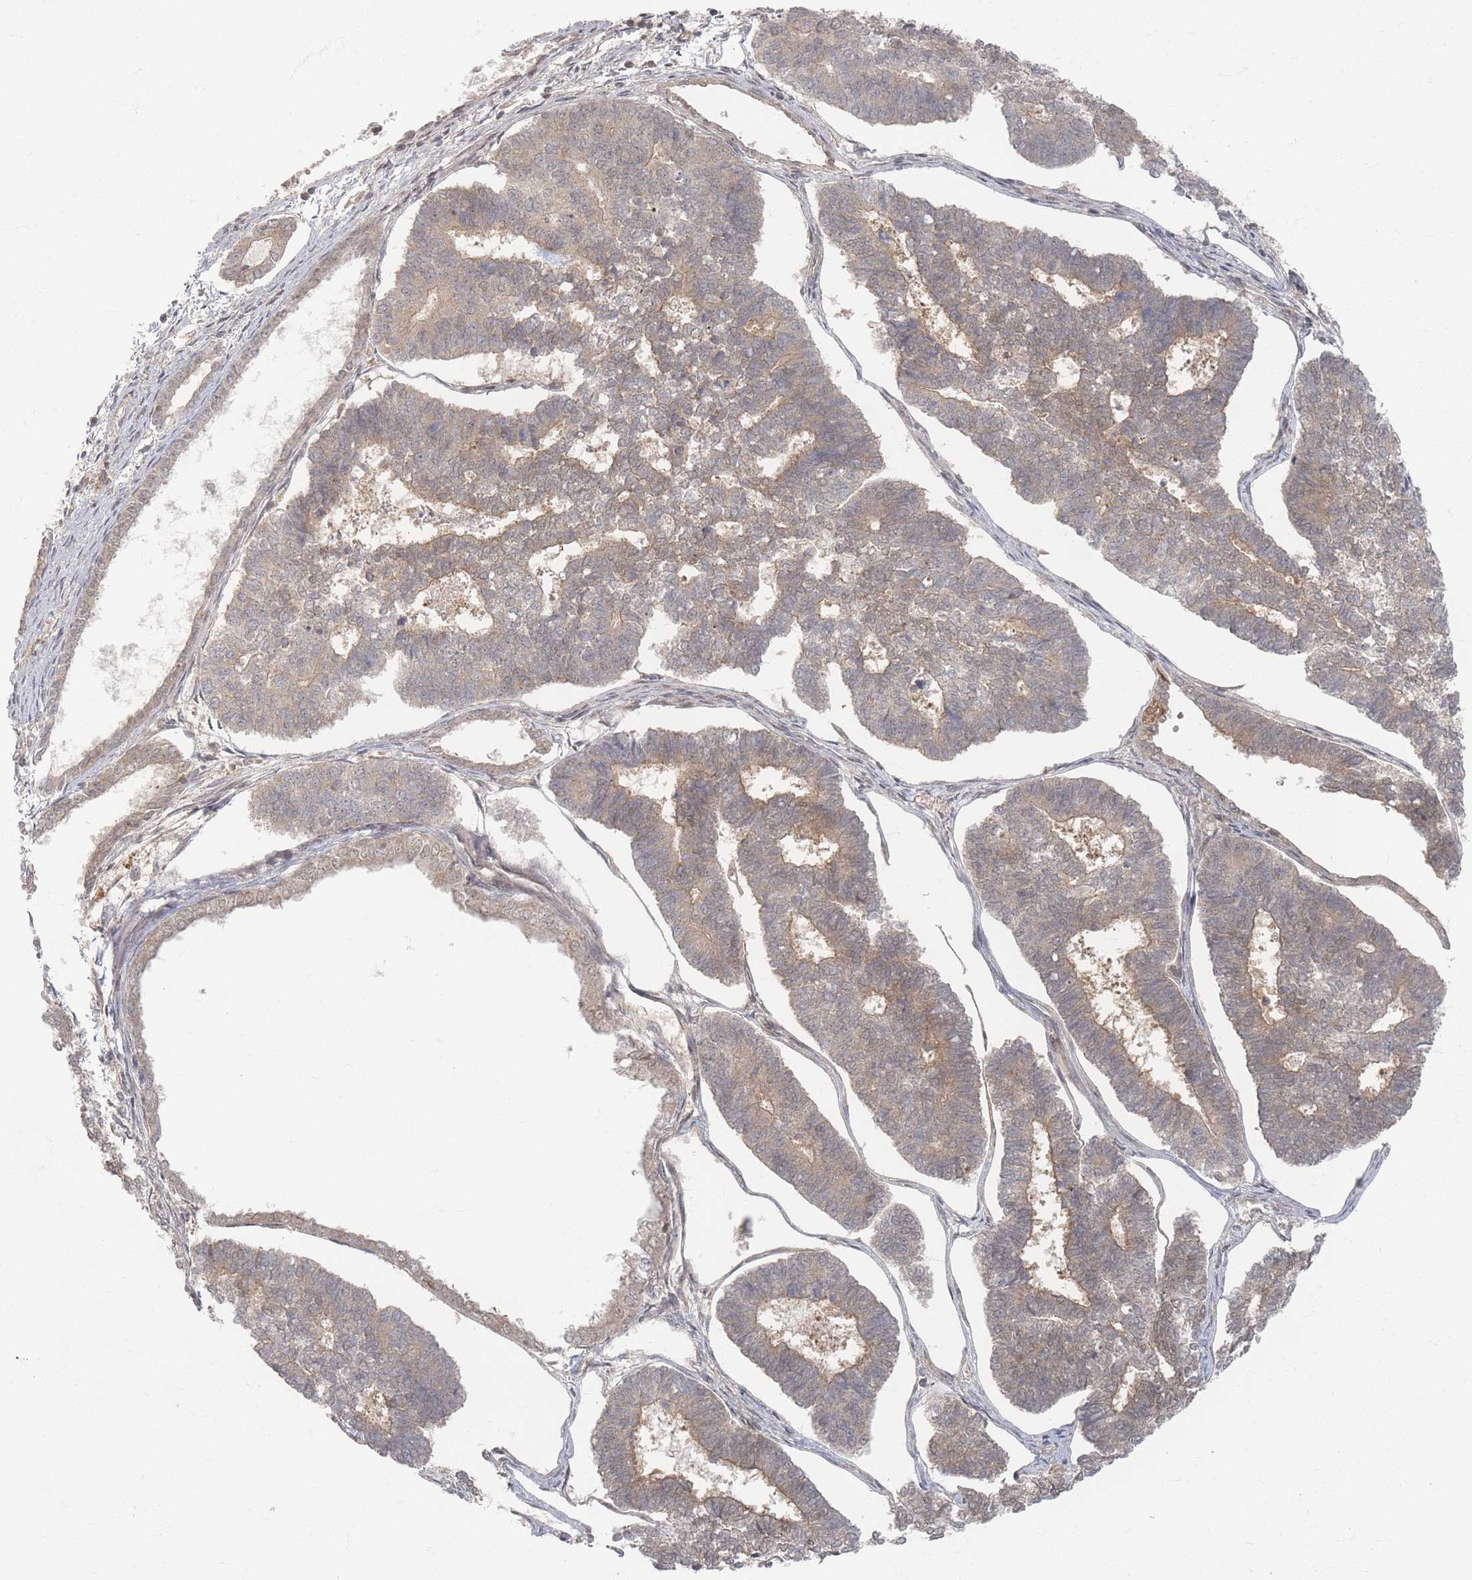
{"staining": {"intensity": "weak", "quantity": "25%-75%", "location": "cytoplasmic/membranous"}, "tissue": "endometrial cancer", "cell_type": "Tumor cells", "image_type": "cancer", "snomed": [{"axis": "morphology", "description": "Adenocarcinoma, NOS"}, {"axis": "topography", "description": "Endometrium"}], "caption": "Immunohistochemistry (IHC) micrograph of neoplastic tissue: human endometrial cancer stained using immunohistochemistry (IHC) displays low levels of weak protein expression localized specifically in the cytoplasmic/membranous of tumor cells, appearing as a cytoplasmic/membranous brown color.", "gene": "PSMD9", "patient": {"sex": "female", "age": 70}}